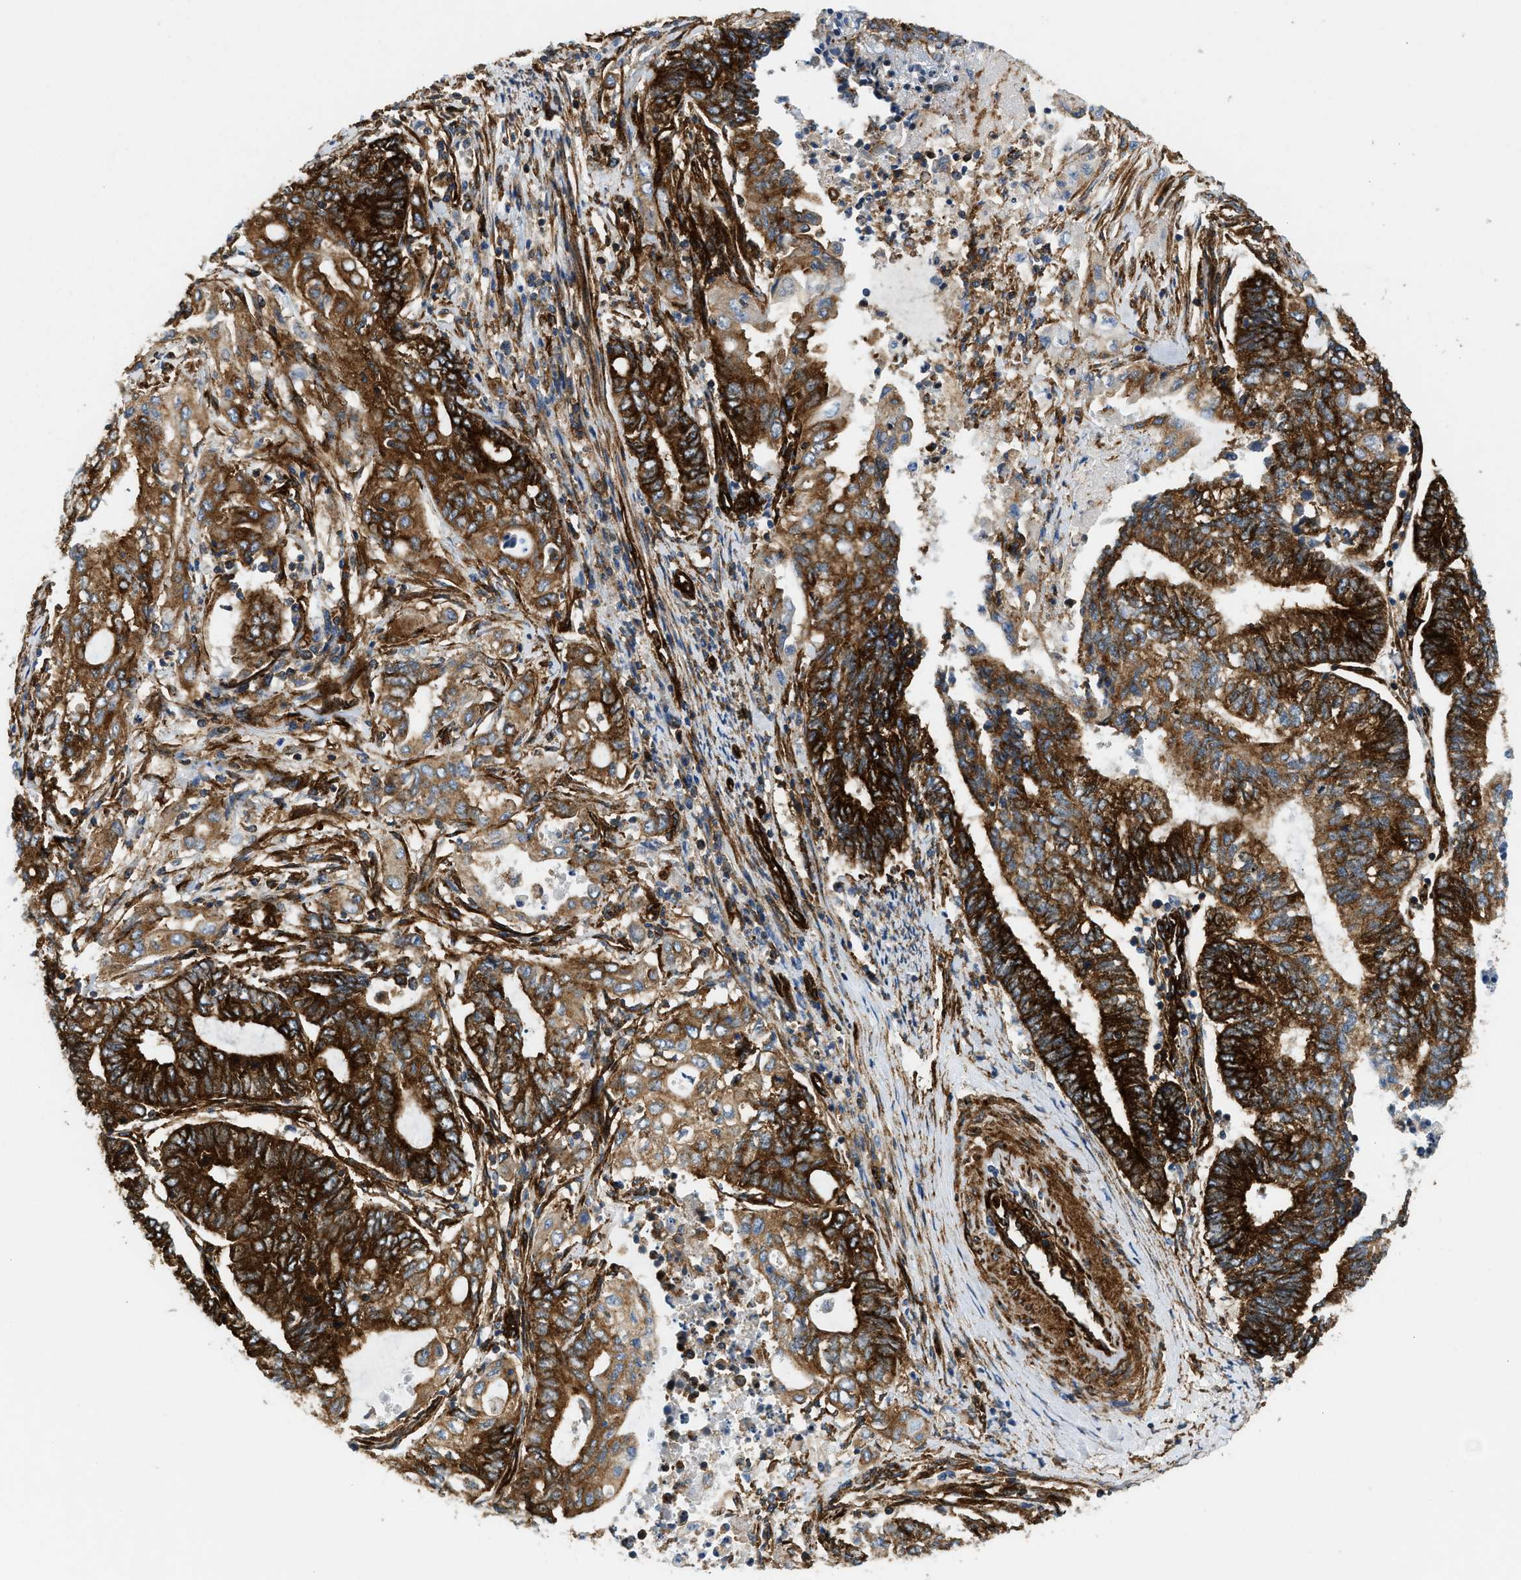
{"staining": {"intensity": "strong", "quantity": ">75%", "location": "cytoplasmic/membranous"}, "tissue": "endometrial cancer", "cell_type": "Tumor cells", "image_type": "cancer", "snomed": [{"axis": "morphology", "description": "Adenocarcinoma, NOS"}, {"axis": "topography", "description": "Uterus"}, {"axis": "topography", "description": "Endometrium"}], "caption": "About >75% of tumor cells in adenocarcinoma (endometrial) show strong cytoplasmic/membranous protein staining as visualized by brown immunohistochemical staining.", "gene": "HIP1", "patient": {"sex": "female", "age": 70}}